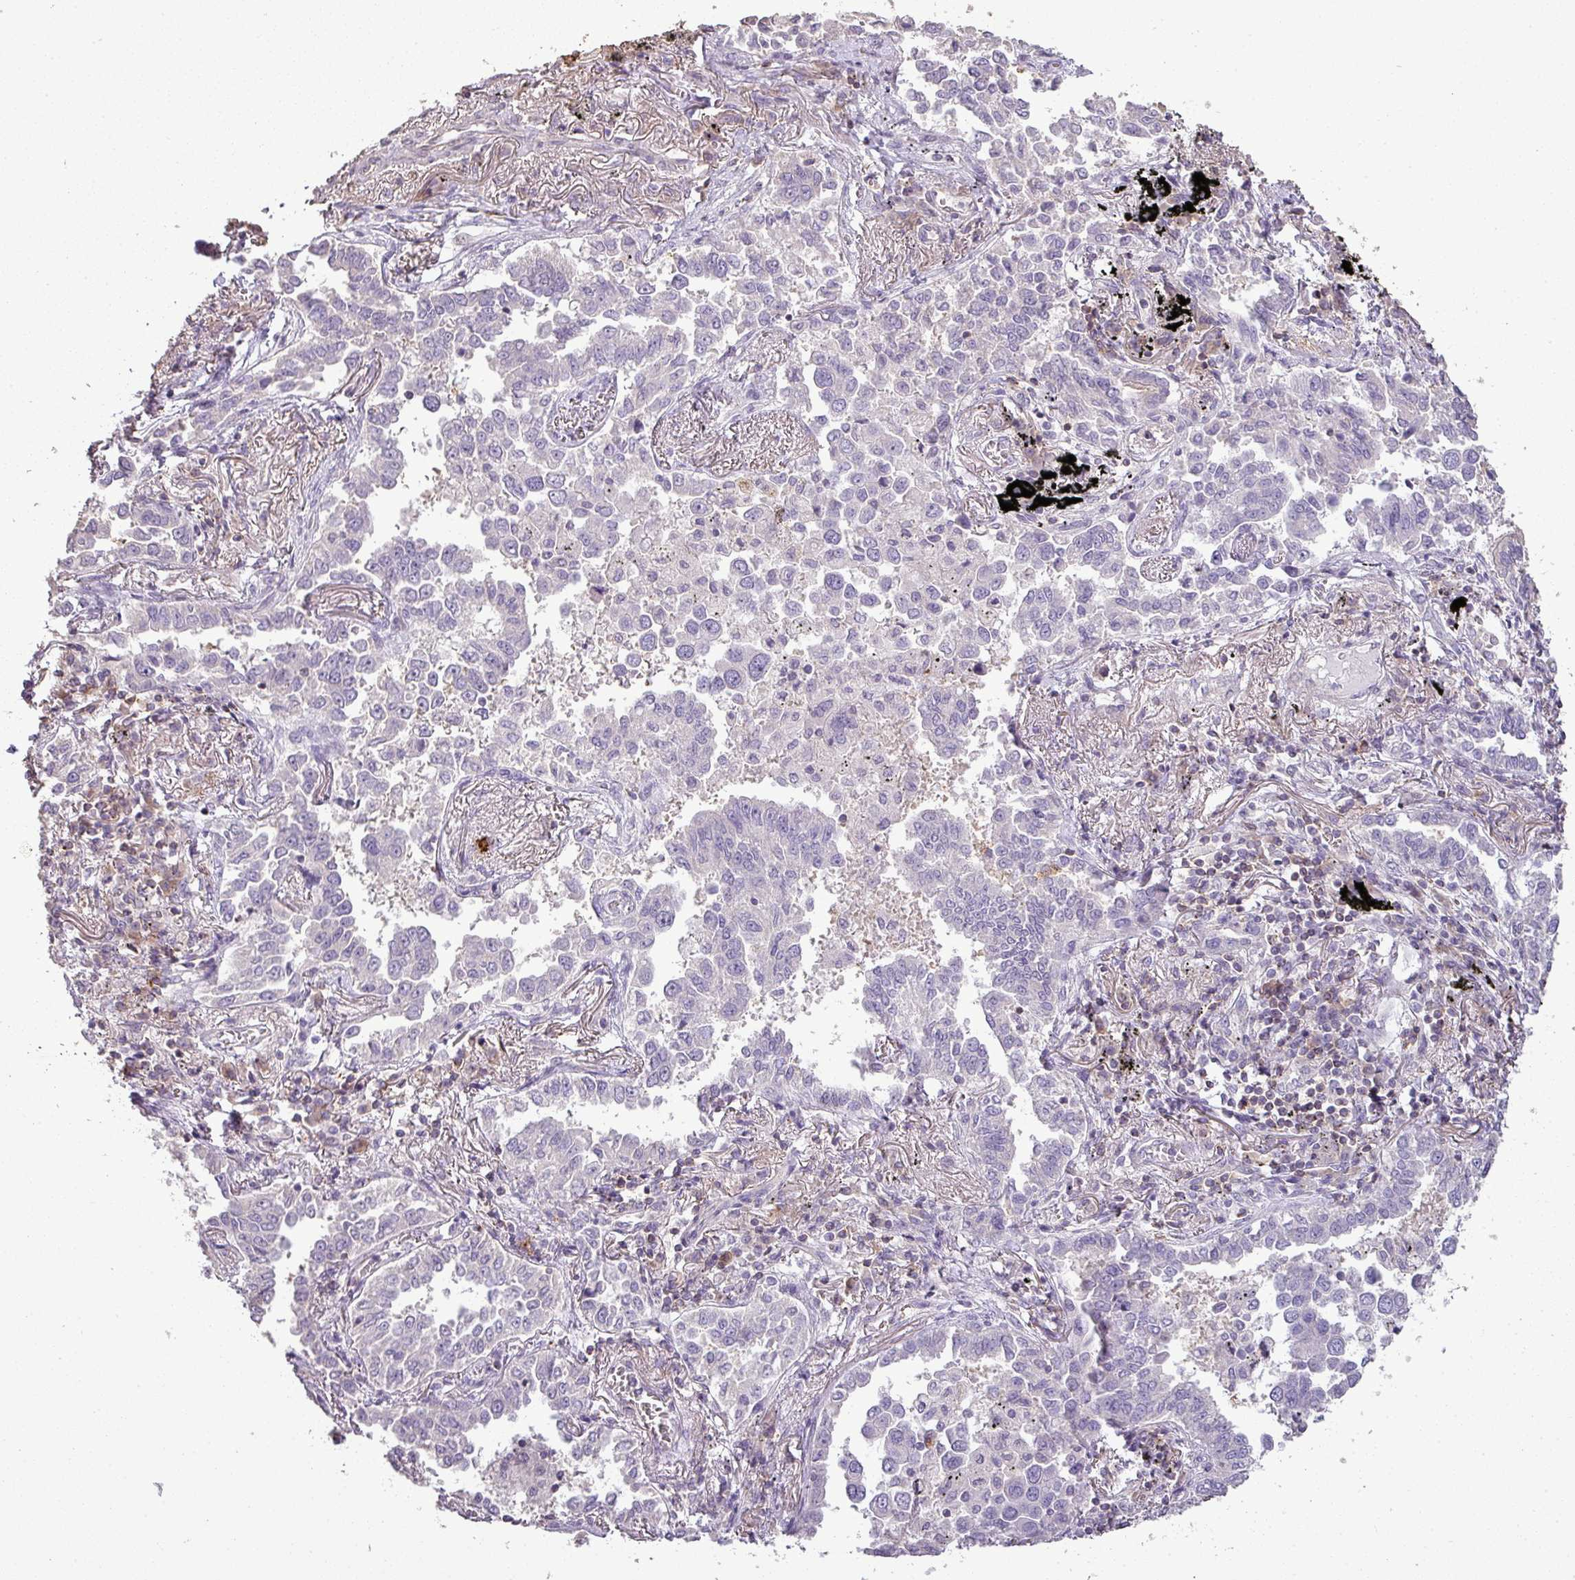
{"staining": {"intensity": "negative", "quantity": "none", "location": "none"}, "tissue": "lung cancer", "cell_type": "Tumor cells", "image_type": "cancer", "snomed": [{"axis": "morphology", "description": "Adenocarcinoma, NOS"}, {"axis": "topography", "description": "Lung"}], "caption": "This is a image of immunohistochemistry staining of lung adenocarcinoma, which shows no expression in tumor cells. (DAB (3,3'-diaminobenzidine) immunohistochemistry visualized using brightfield microscopy, high magnification).", "gene": "LY9", "patient": {"sex": "male", "age": 67}}